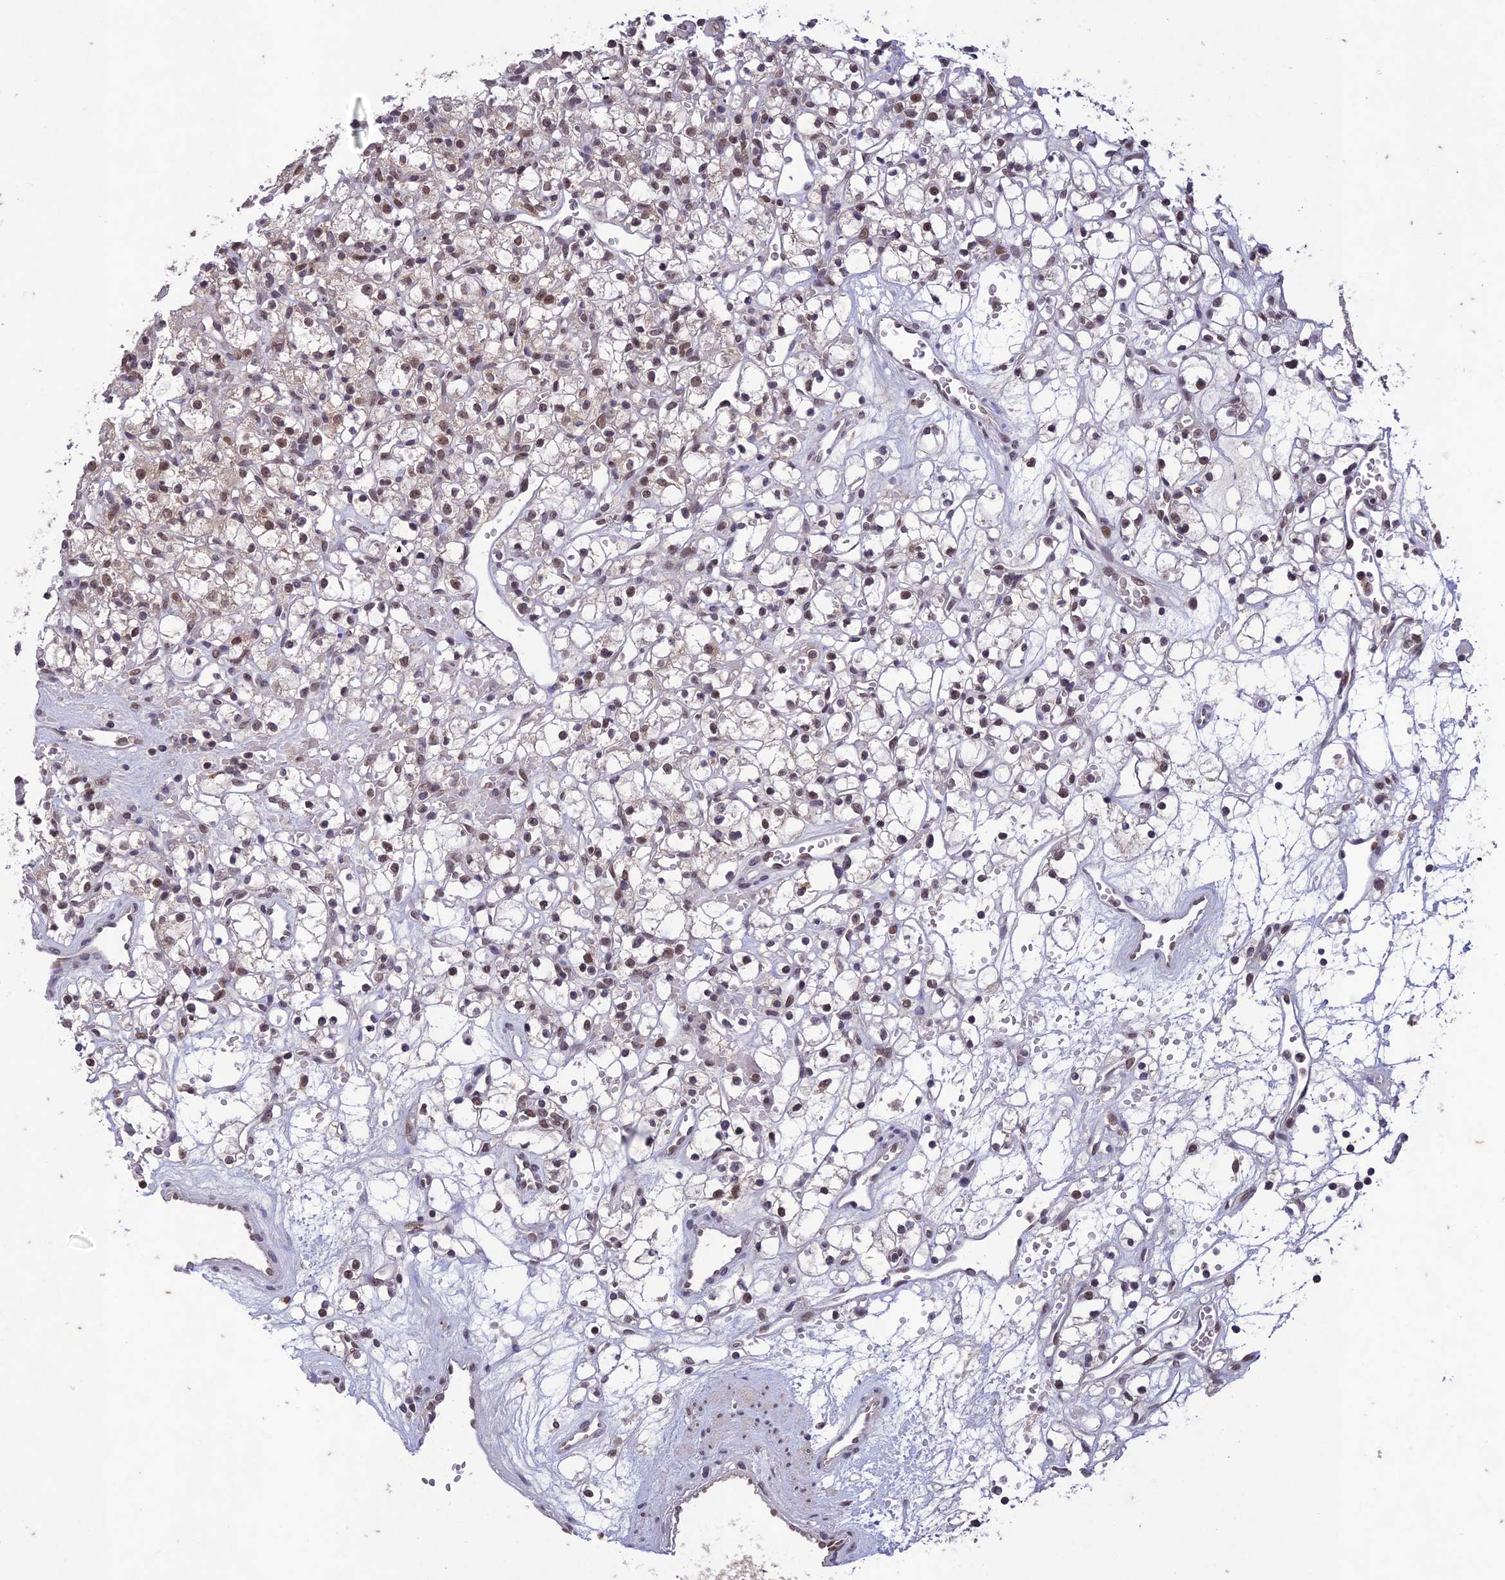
{"staining": {"intensity": "weak", "quantity": "25%-75%", "location": "nuclear"}, "tissue": "renal cancer", "cell_type": "Tumor cells", "image_type": "cancer", "snomed": [{"axis": "morphology", "description": "Adenocarcinoma, NOS"}, {"axis": "topography", "description": "Kidney"}], "caption": "Human renal cancer (adenocarcinoma) stained for a protein (brown) reveals weak nuclear positive expression in approximately 25%-75% of tumor cells.", "gene": "POP4", "patient": {"sex": "female", "age": 59}}